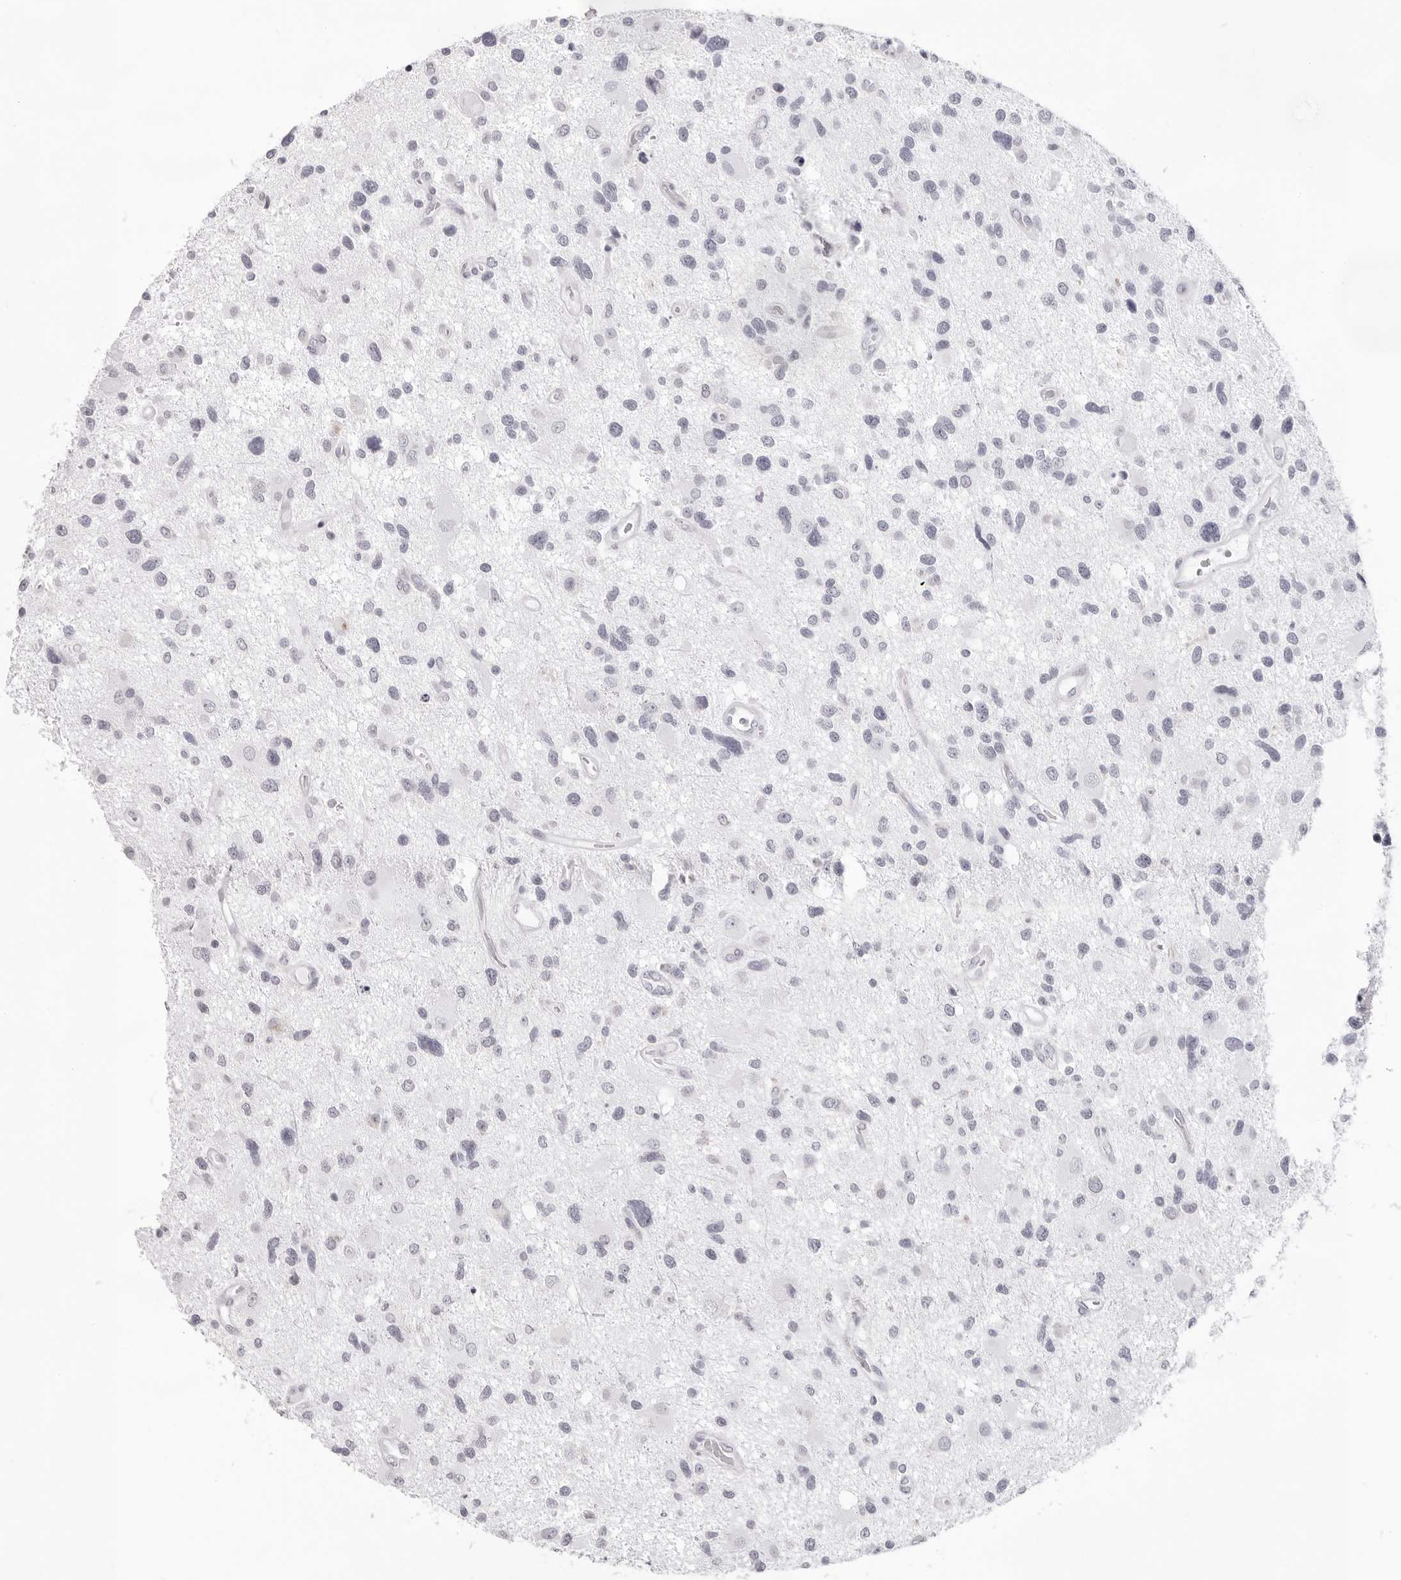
{"staining": {"intensity": "negative", "quantity": "none", "location": "none"}, "tissue": "glioma", "cell_type": "Tumor cells", "image_type": "cancer", "snomed": [{"axis": "morphology", "description": "Glioma, malignant, High grade"}, {"axis": "topography", "description": "Brain"}], "caption": "Immunohistochemical staining of human malignant high-grade glioma displays no significant positivity in tumor cells. (DAB (3,3'-diaminobenzidine) IHC visualized using brightfield microscopy, high magnification).", "gene": "INSL3", "patient": {"sex": "male", "age": 33}}